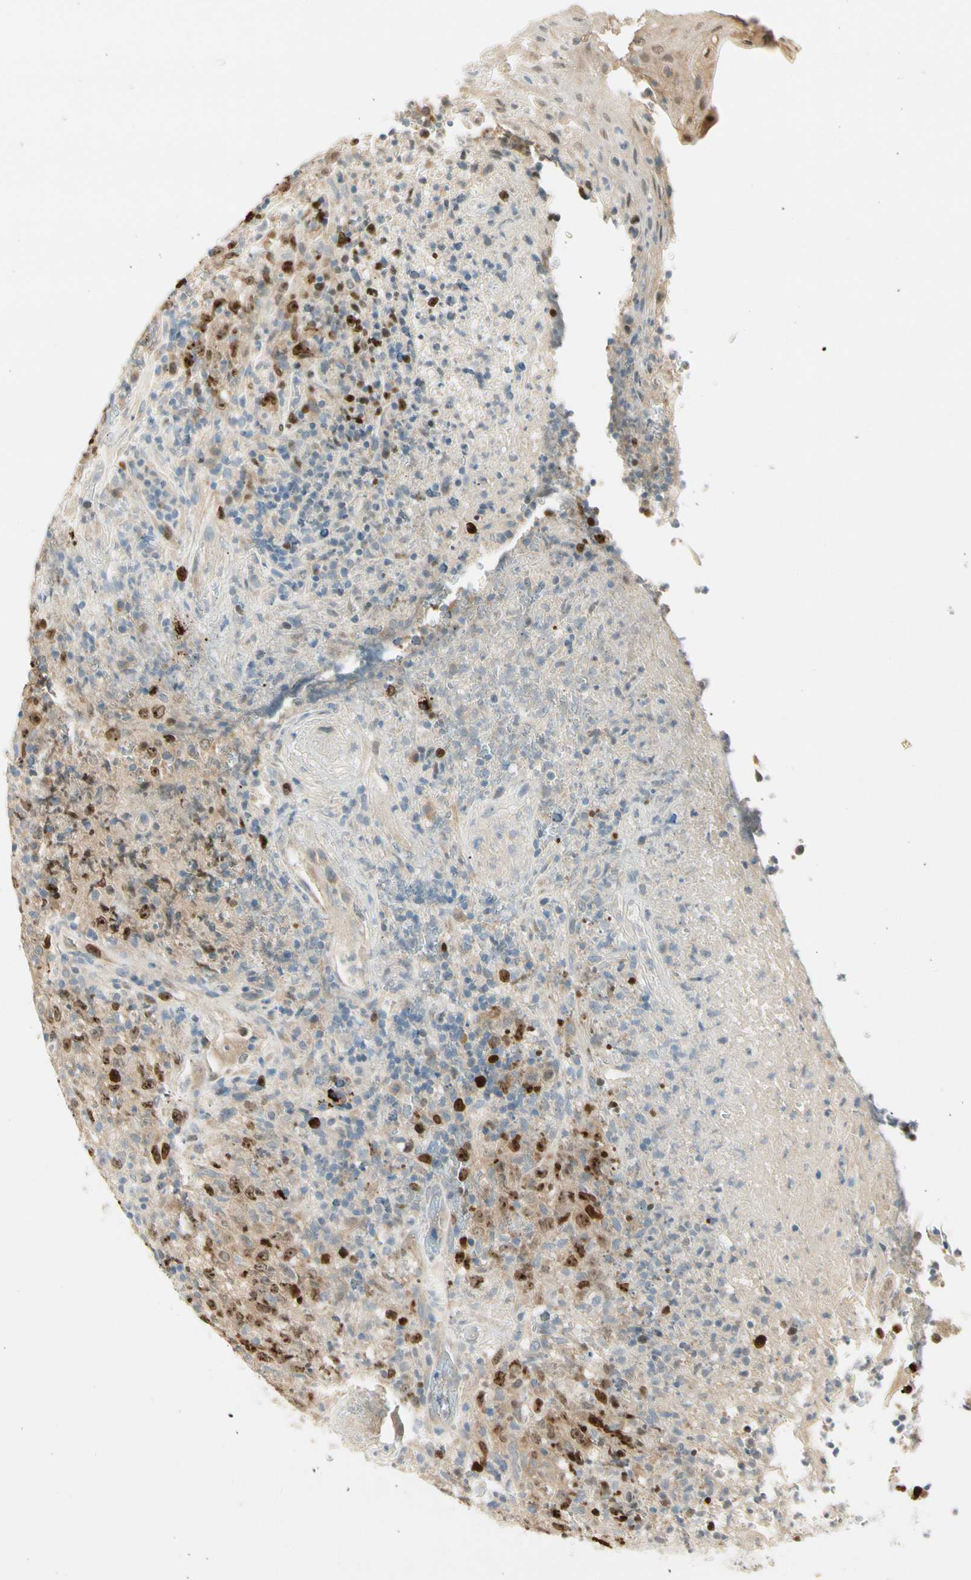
{"staining": {"intensity": "moderate", "quantity": "25%-75%", "location": "cytoplasmic/membranous,nuclear"}, "tissue": "lymphoma", "cell_type": "Tumor cells", "image_type": "cancer", "snomed": [{"axis": "morphology", "description": "Malignant lymphoma, non-Hodgkin's type, High grade"}, {"axis": "topography", "description": "Tonsil"}], "caption": "A brown stain shows moderate cytoplasmic/membranous and nuclear positivity of a protein in malignant lymphoma, non-Hodgkin's type (high-grade) tumor cells.", "gene": "PITX1", "patient": {"sex": "female", "age": 36}}